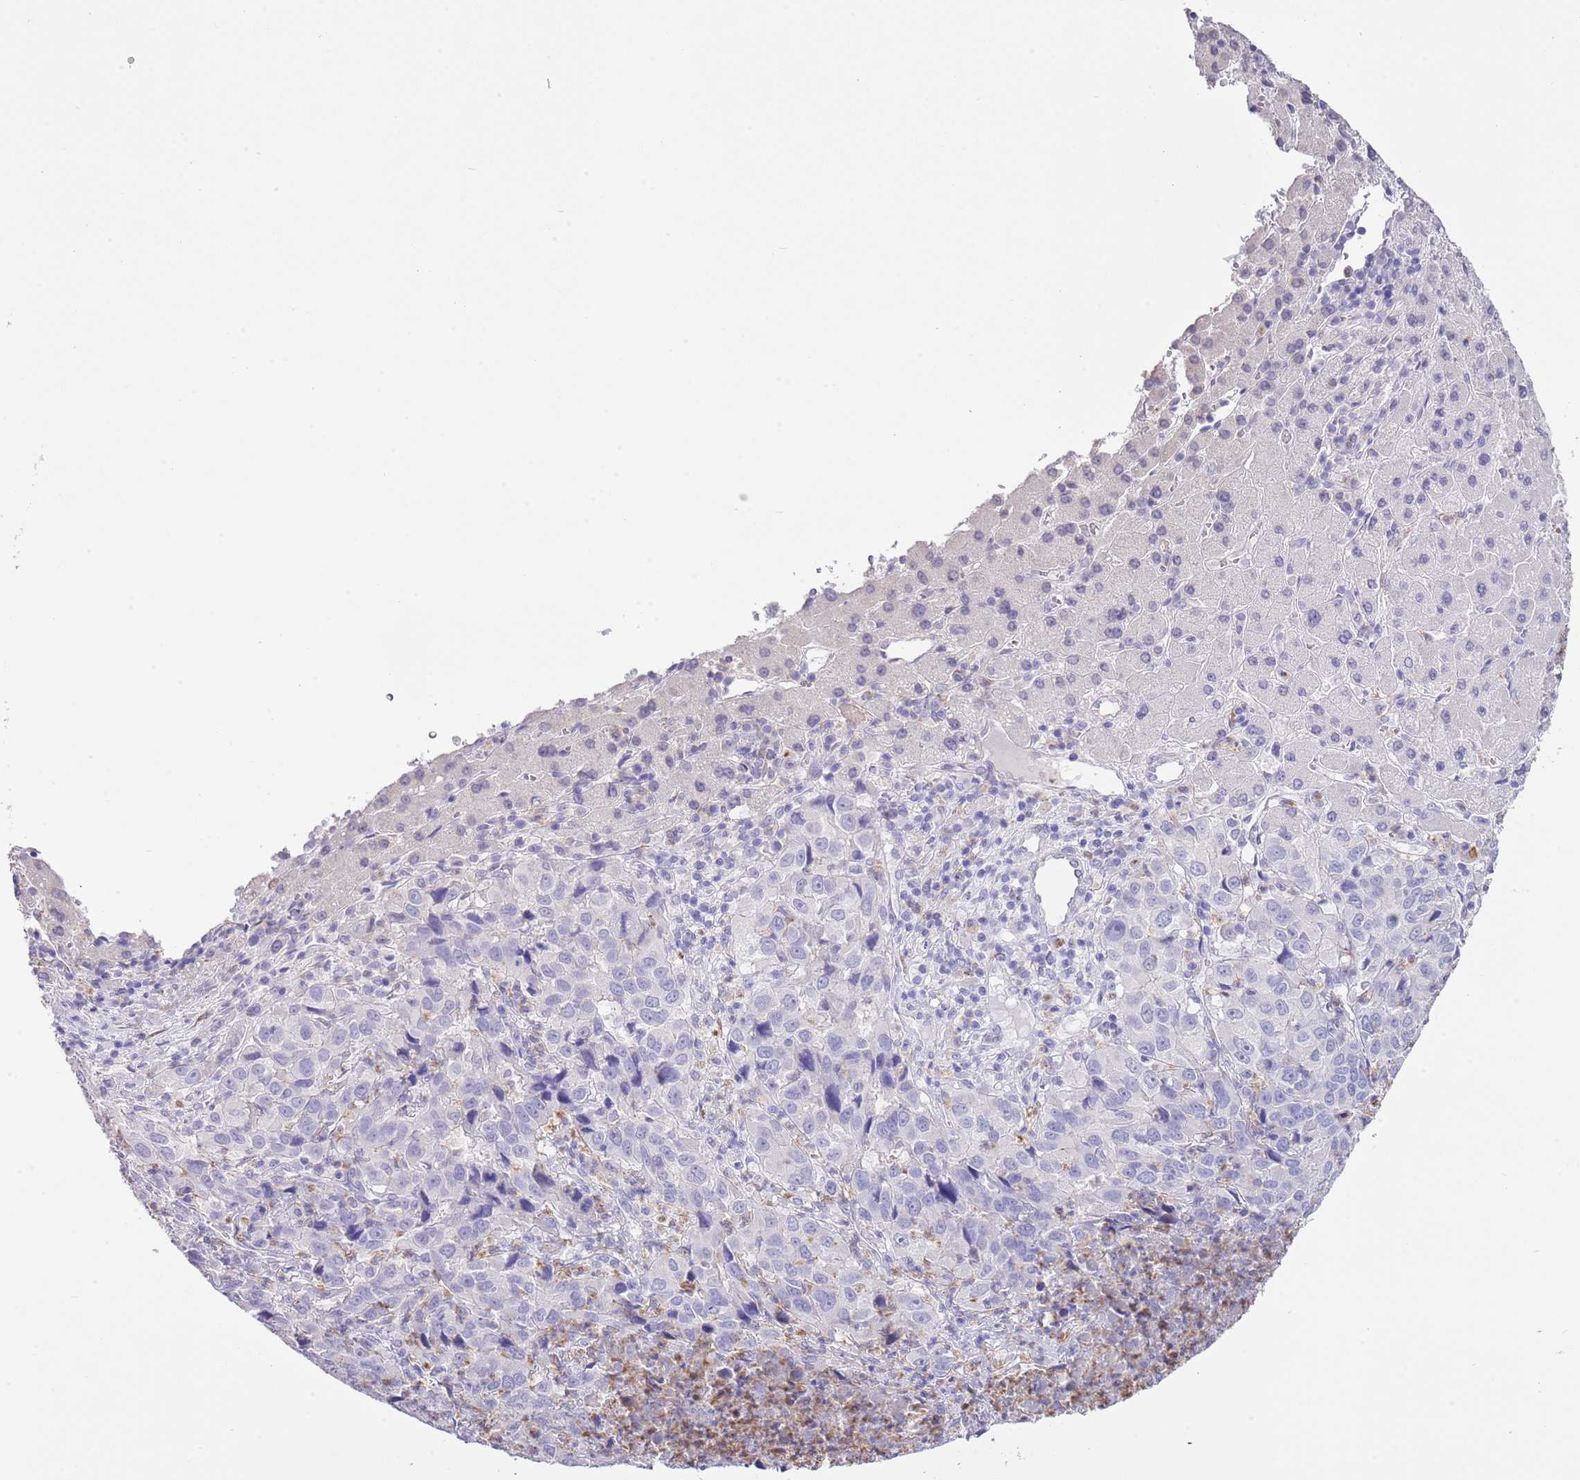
{"staining": {"intensity": "negative", "quantity": "none", "location": "none"}, "tissue": "liver cancer", "cell_type": "Tumor cells", "image_type": "cancer", "snomed": [{"axis": "morphology", "description": "Carcinoma, Hepatocellular, NOS"}, {"axis": "topography", "description": "Liver"}], "caption": "A high-resolution photomicrograph shows immunohistochemistry staining of liver cancer, which demonstrates no significant positivity in tumor cells. Brightfield microscopy of immunohistochemistry stained with DAB (3,3'-diaminobenzidine) (brown) and hematoxylin (blue), captured at high magnification.", "gene": "OR2Z1", "patient": {"sex": "male", "age": 63}}